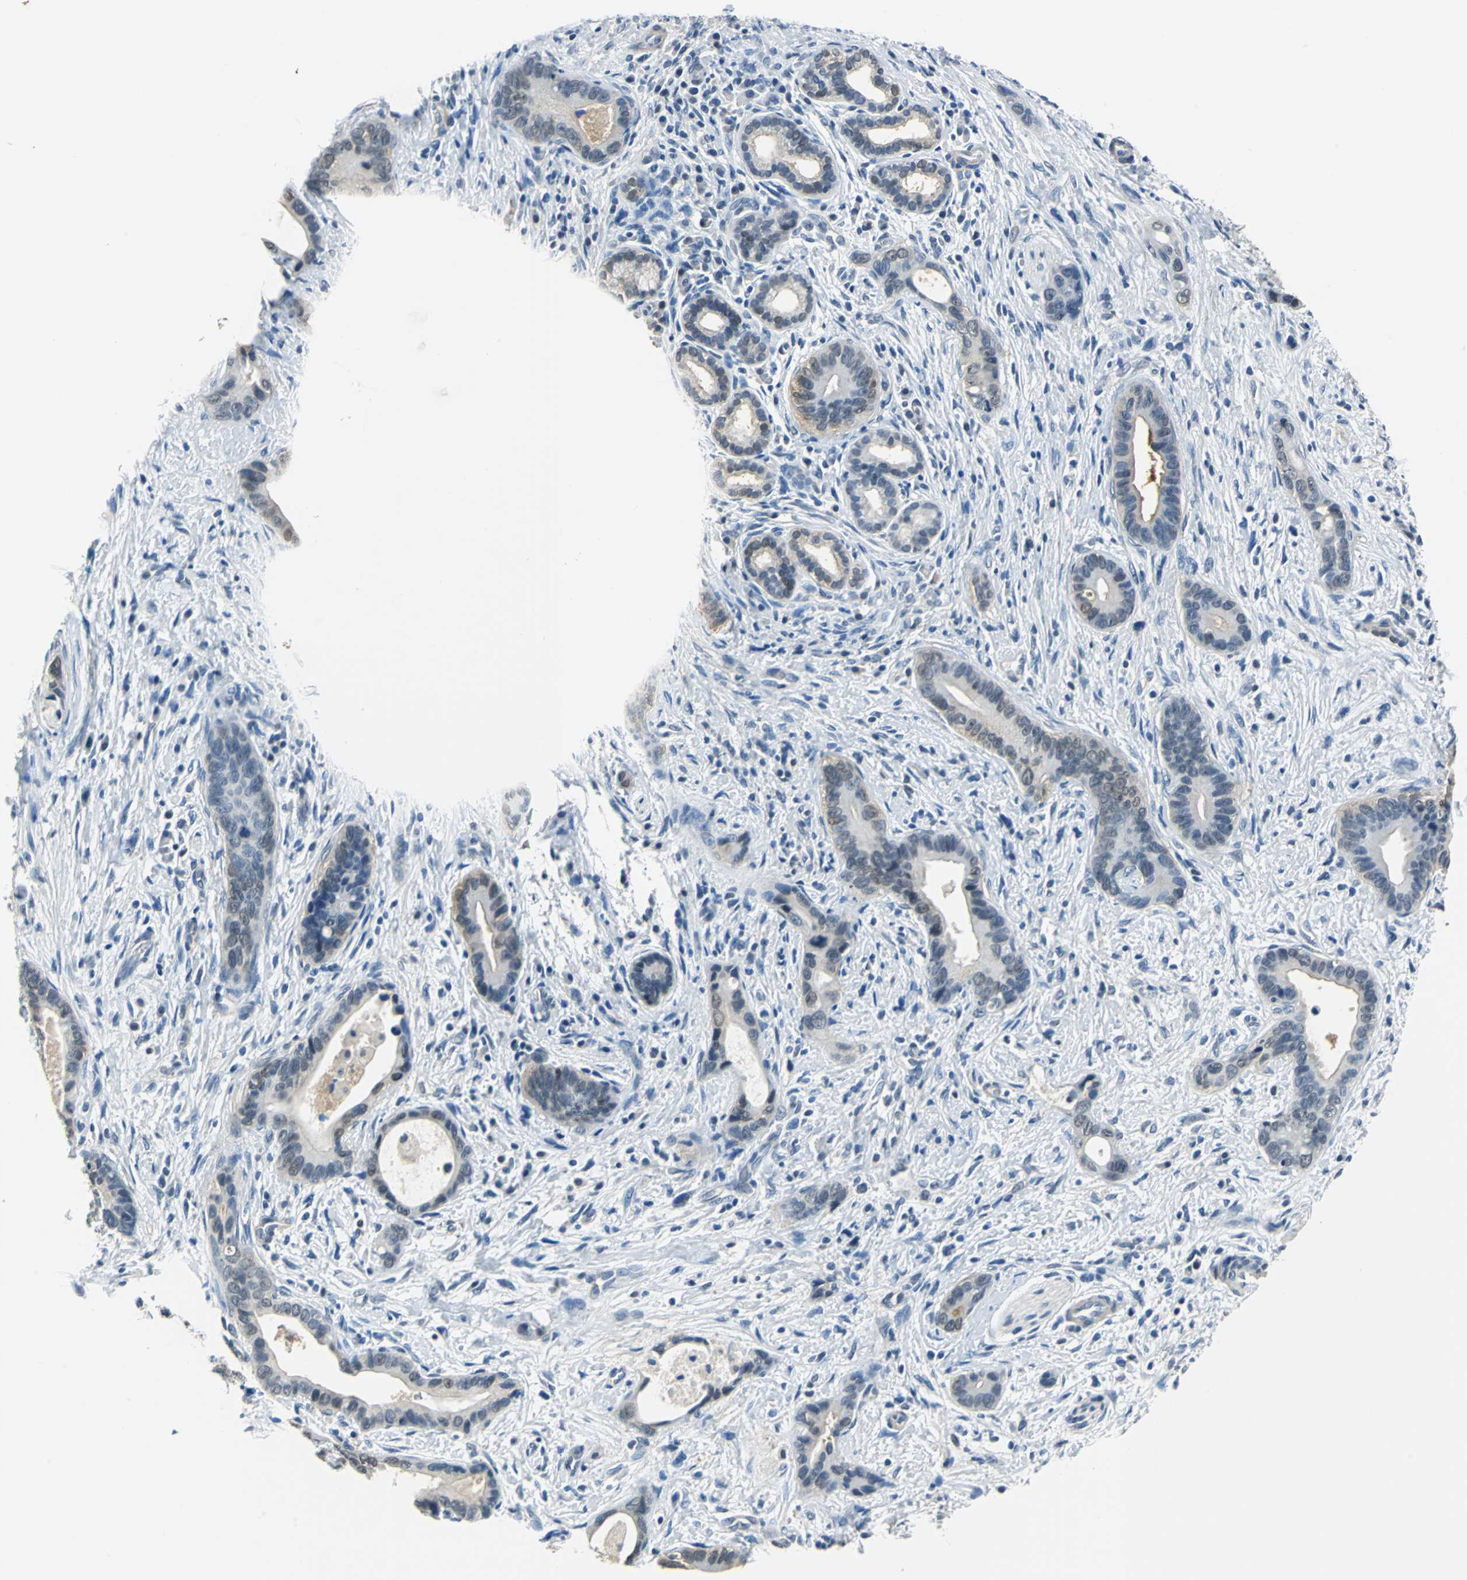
{"staining": {"intensity": "weak", "quantity": "25%-75%", "location": "cytoplasmic/membranous,nuclear"}, "tissue": "liver cancer", "cell_type": "Tumor cells", "image_type": "cancer", "snomed": [{"axis": "morphology", "description": "Cholangiocarcinoma"}, {"axis": "topography", "description": "Liver"}], "caption": "Protein staining displays weak cytoplasmic/membranous and nuclear staining in approximately 25%-75% of tumor cells in cholangiocarcinoma (liver).", "gene": "FKBP4", "patient": {"sex": "female", "age": 55}}